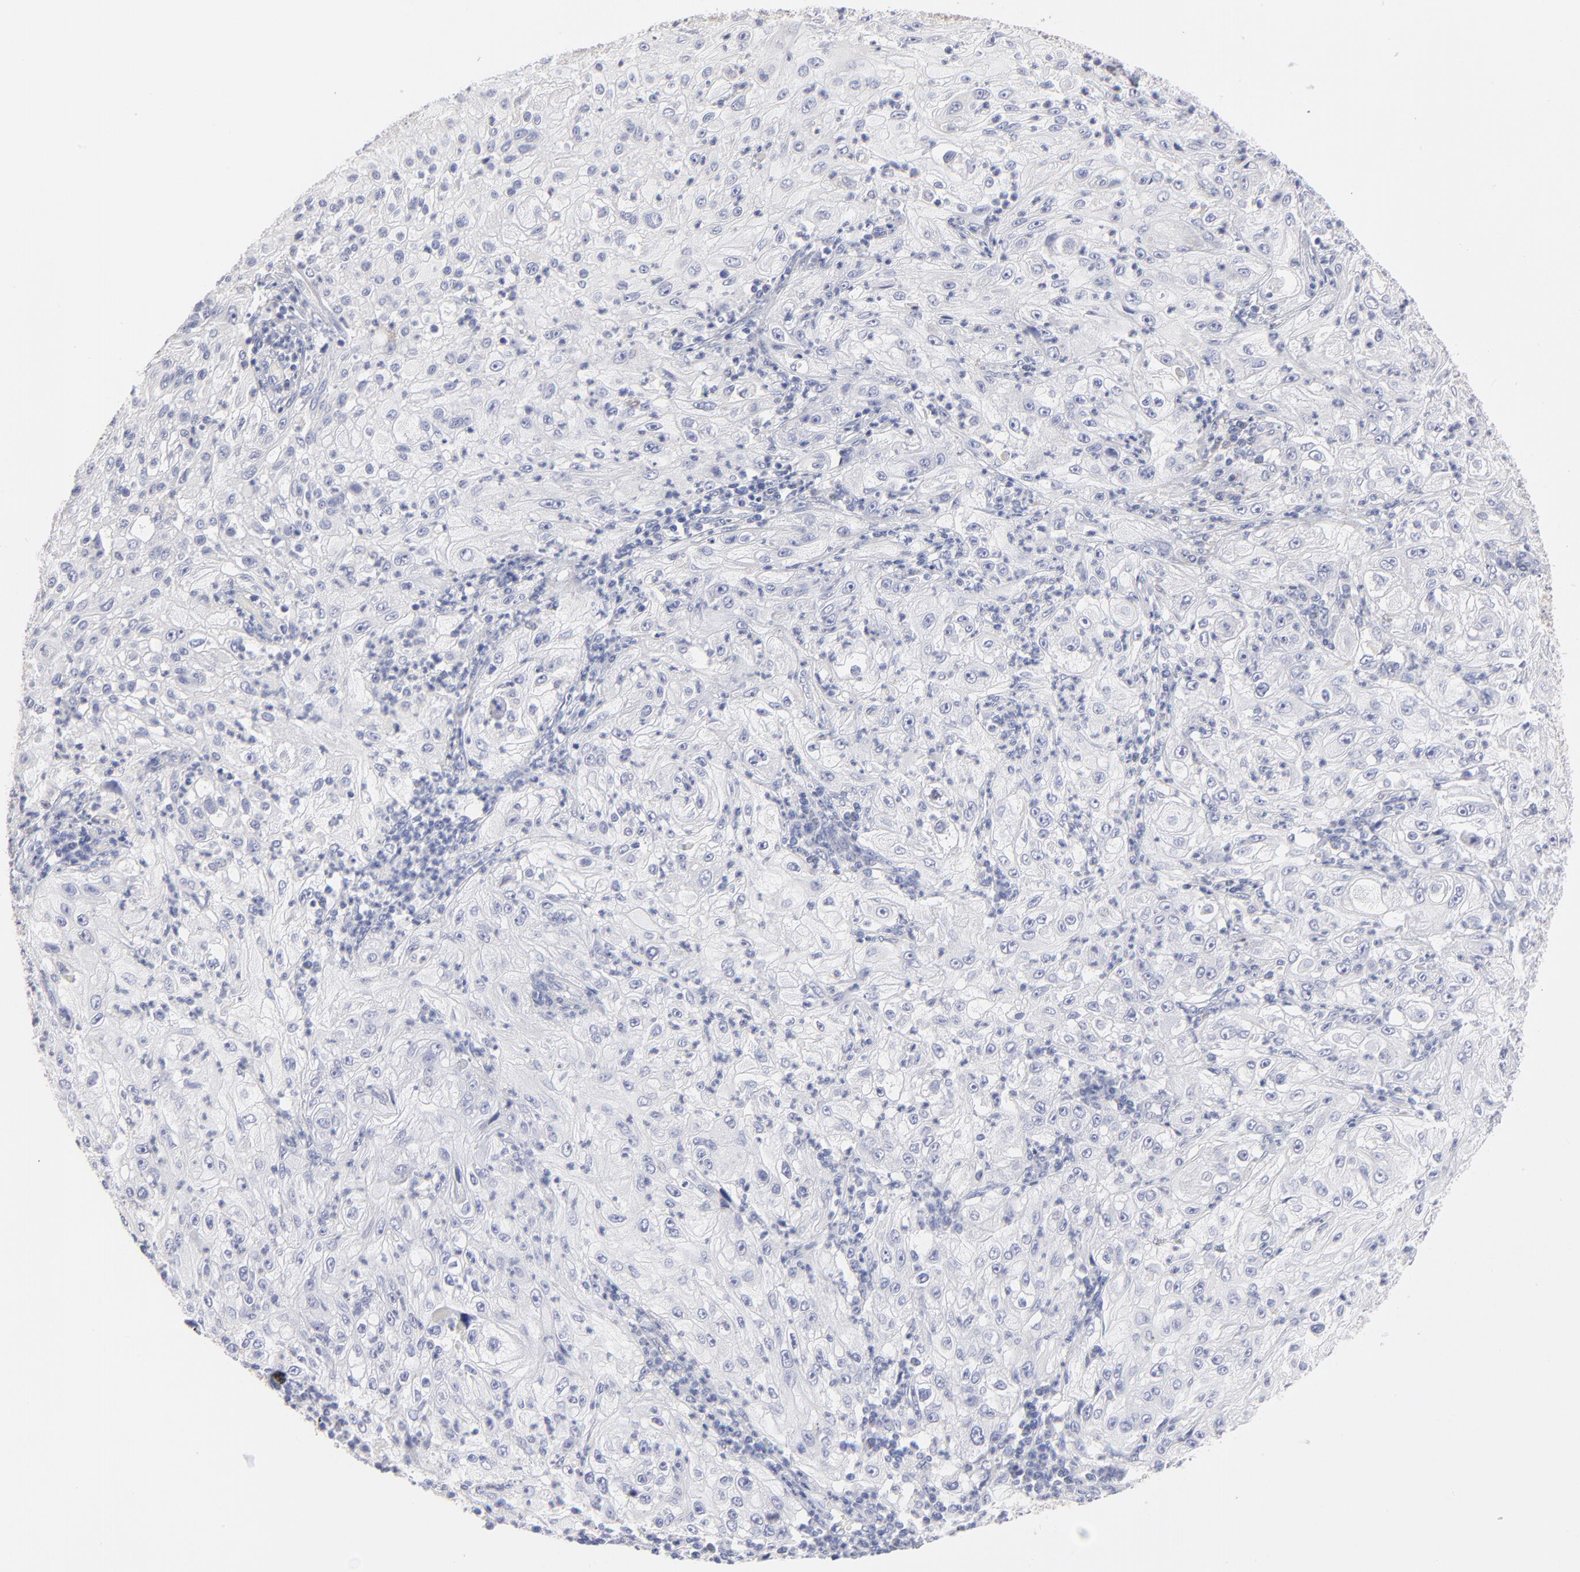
{"staining": {"intensity": "negative", "quantity": "none", "location": "none"}, "tissue": "lung cancer", "cell_type": "Tumor cells", "image_type": "cancer", "snomed": [{"axis": "morphology", "description": "Inflammation, NOS"}, {"axis": "morphology", "description": "Squamous cell carcinoma, NOS"}, {"axis": "topography", "description": "Lymph node"}, {"axis": "topography", "description": "Soft tissue"}, {"axis": "topography", "description": "Lung"}], "caption": "Tumor cells show no significant protein expression in lung squamous cell carcinoma. (IHC, brightfield microscopy, high magnification).", "gene": "TST", "patient": {"sex": "male", "age": 66}}